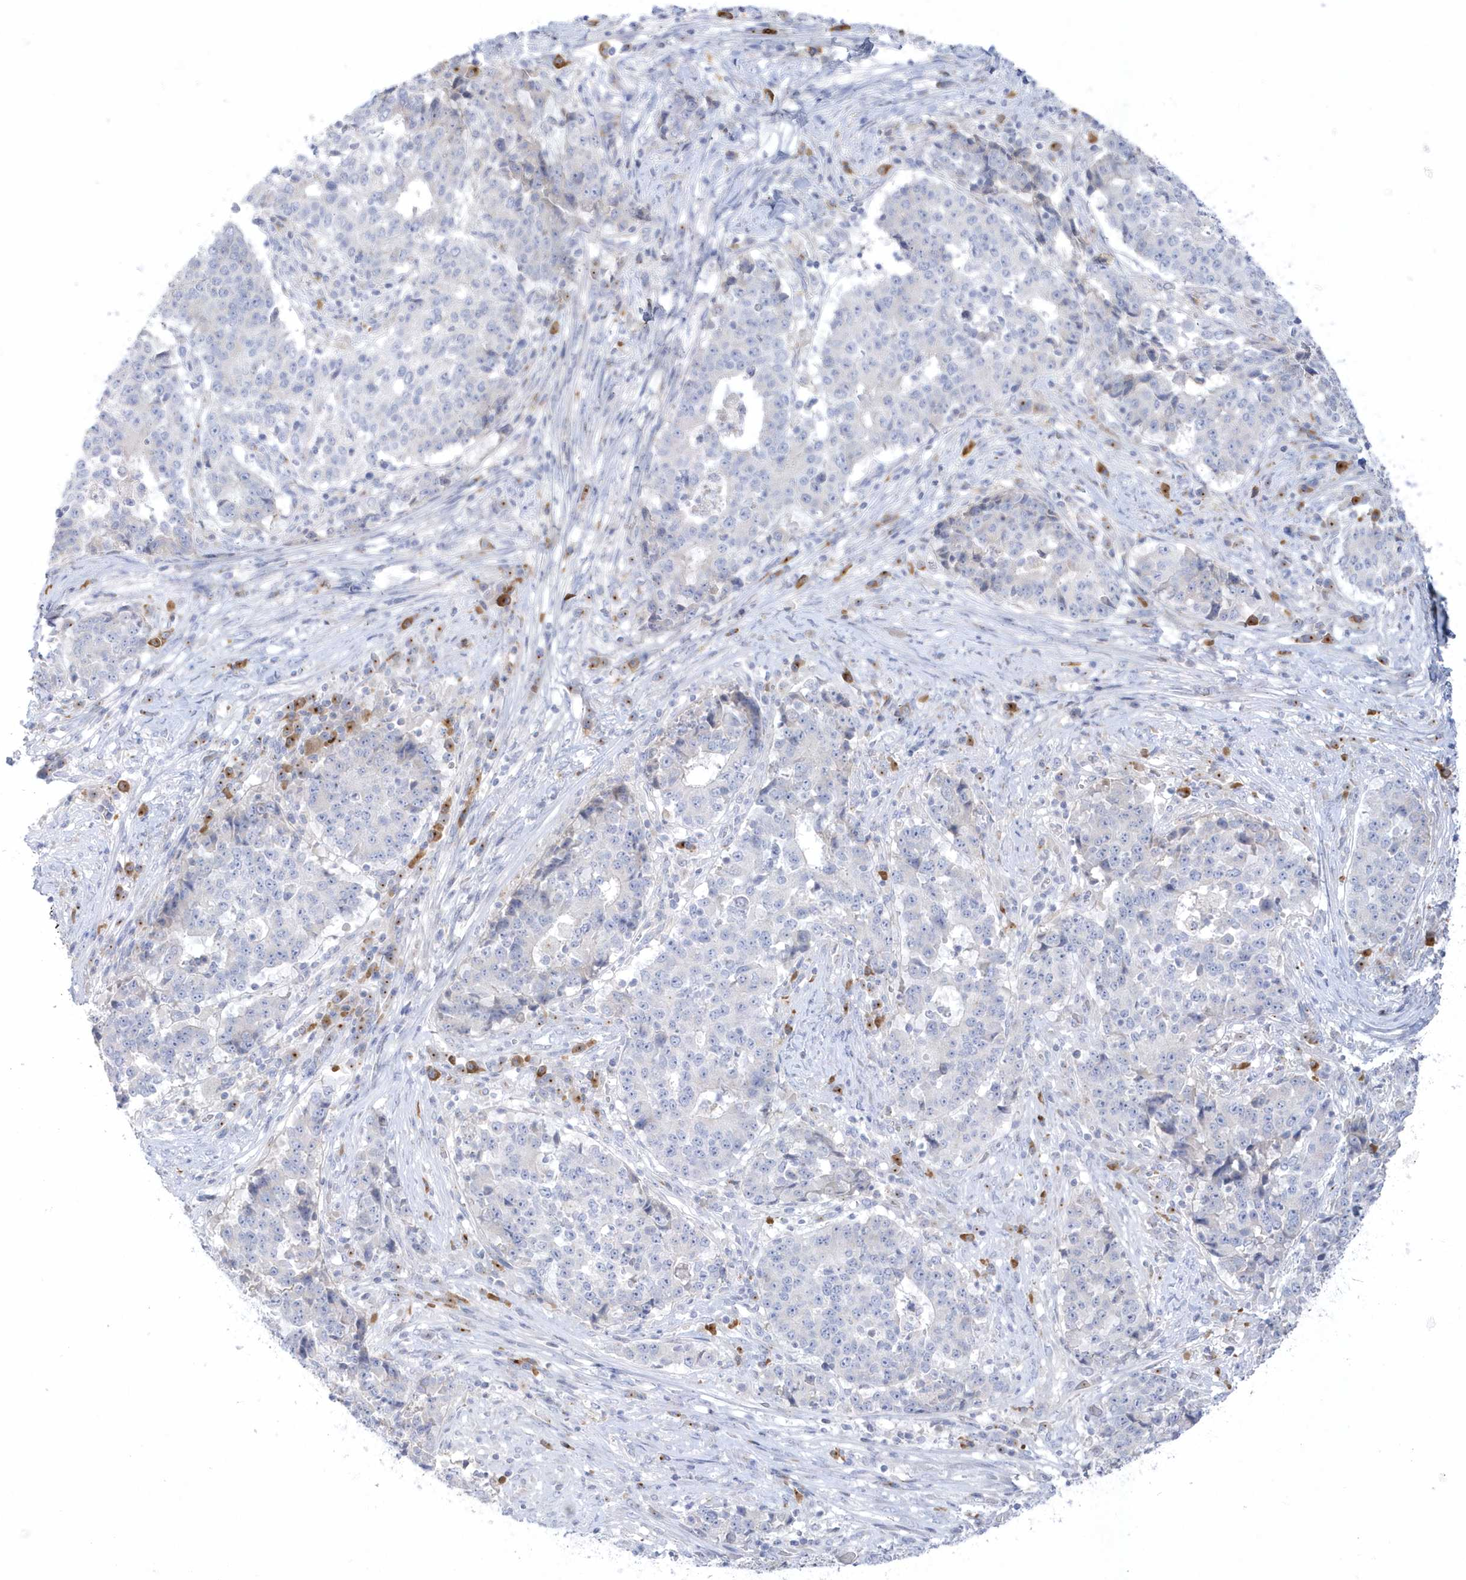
{"staining": {"intensity": "negative", "quantity": "none", "location": "none"}, "tissue": "stomach cancer", "cell_type": "Tumor cells", "image_type": "cancer", "snomed": [{"axis": "morphology", "description": "Adenocarcinoma, NOS"}, {"axis": "topography", "description": "Stomach"}], "caption": "IHC of adenocarcinoma (stomach) exhibits no staining in tumor cells.", "gene": "SEMA3D", "patient": {"sex": "male", "age": 59}}